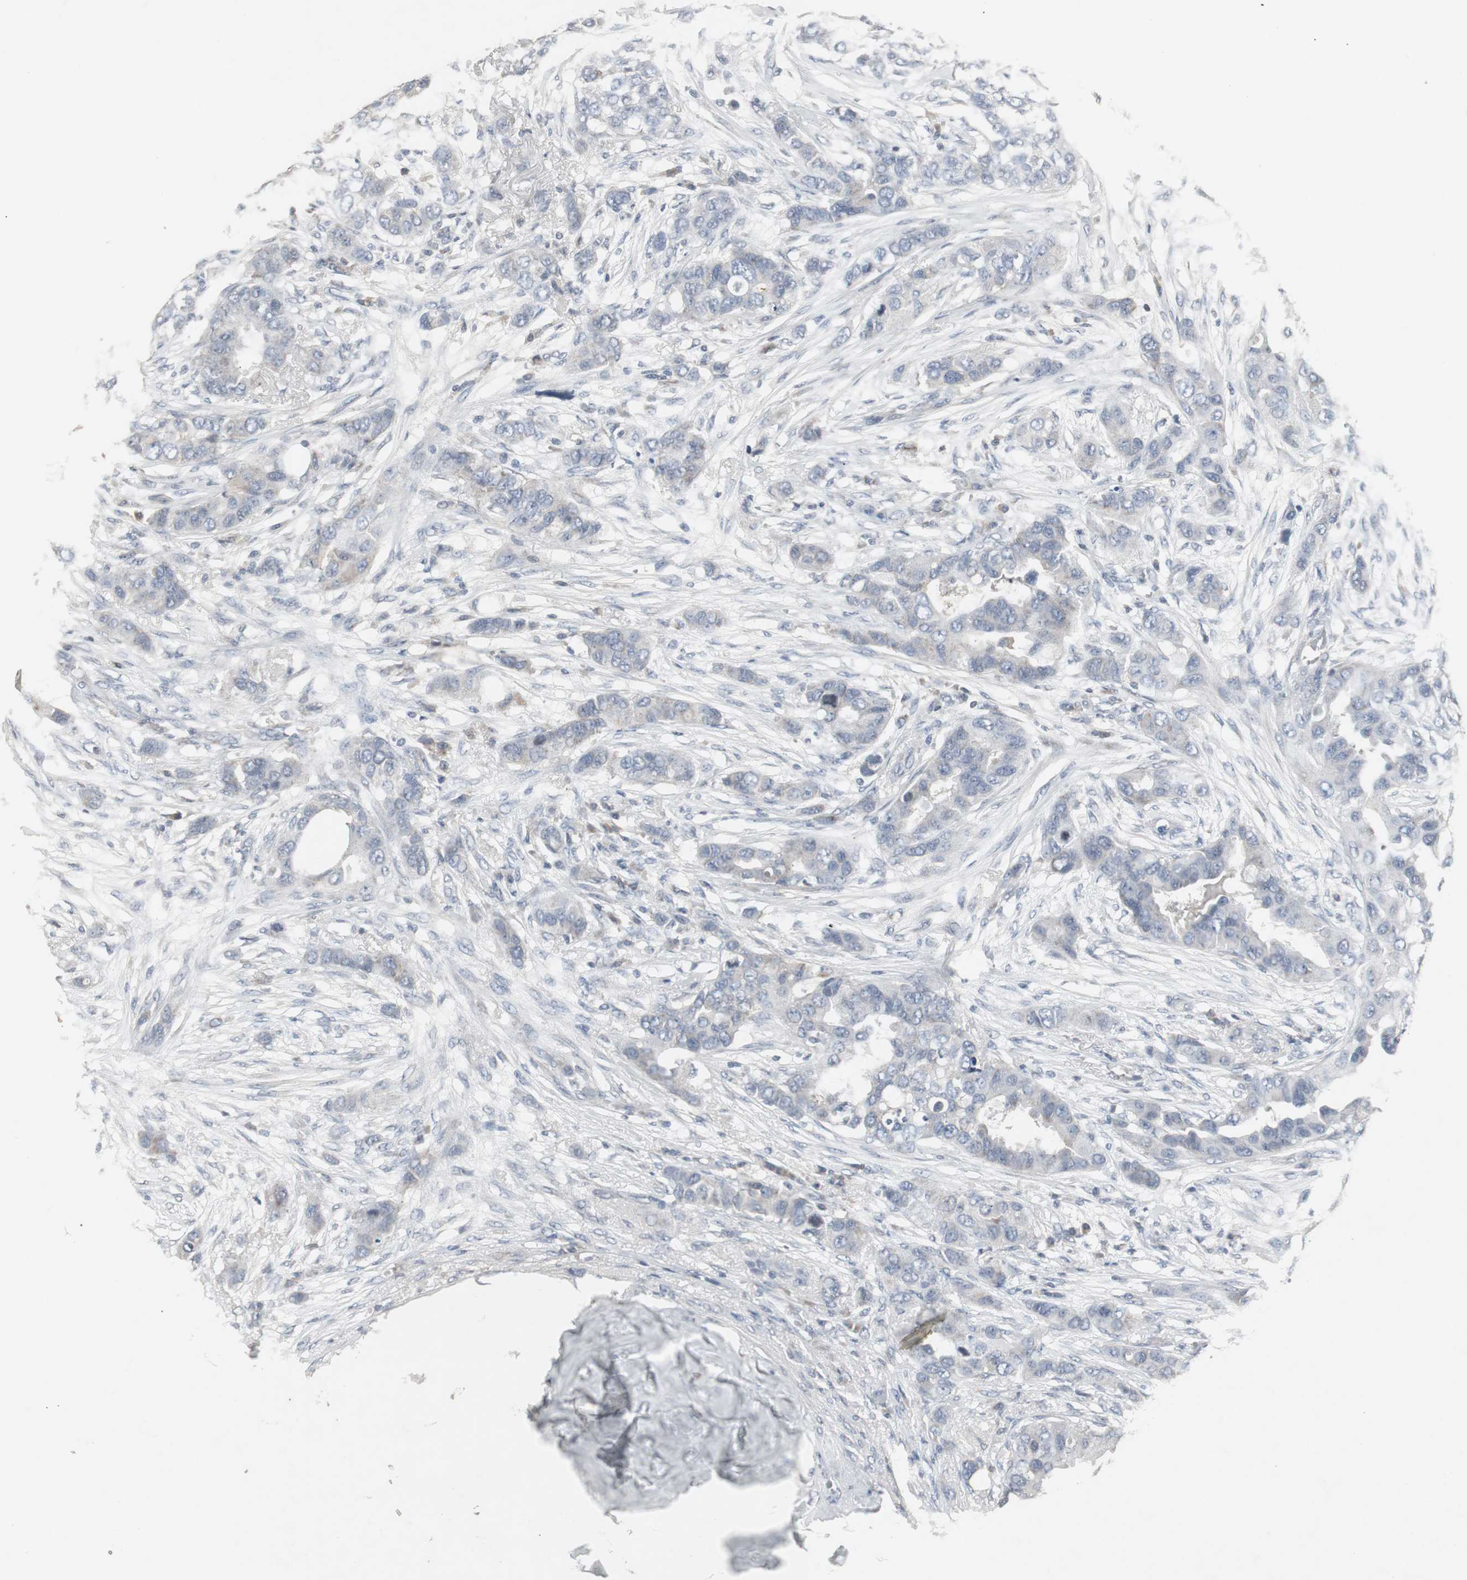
{"staining": {"intensity": "negative", "quantity": "none", "location": "none"}, "tissue": "breast cancer", "cell_type": "Tumor cells", "image_type": "cancer", "snomed": [{"axis": "morphology", "description": "Duct carcinoma"}, {"axis": "topography", "description": "Breast"}], "caption": "A micrograph of breast infiltrating ductal carcinoma stained for a protein shows no brown staining in tumor cells.", "gene": "ACAA1", "patient": {"sex": "female", "age": 50}}